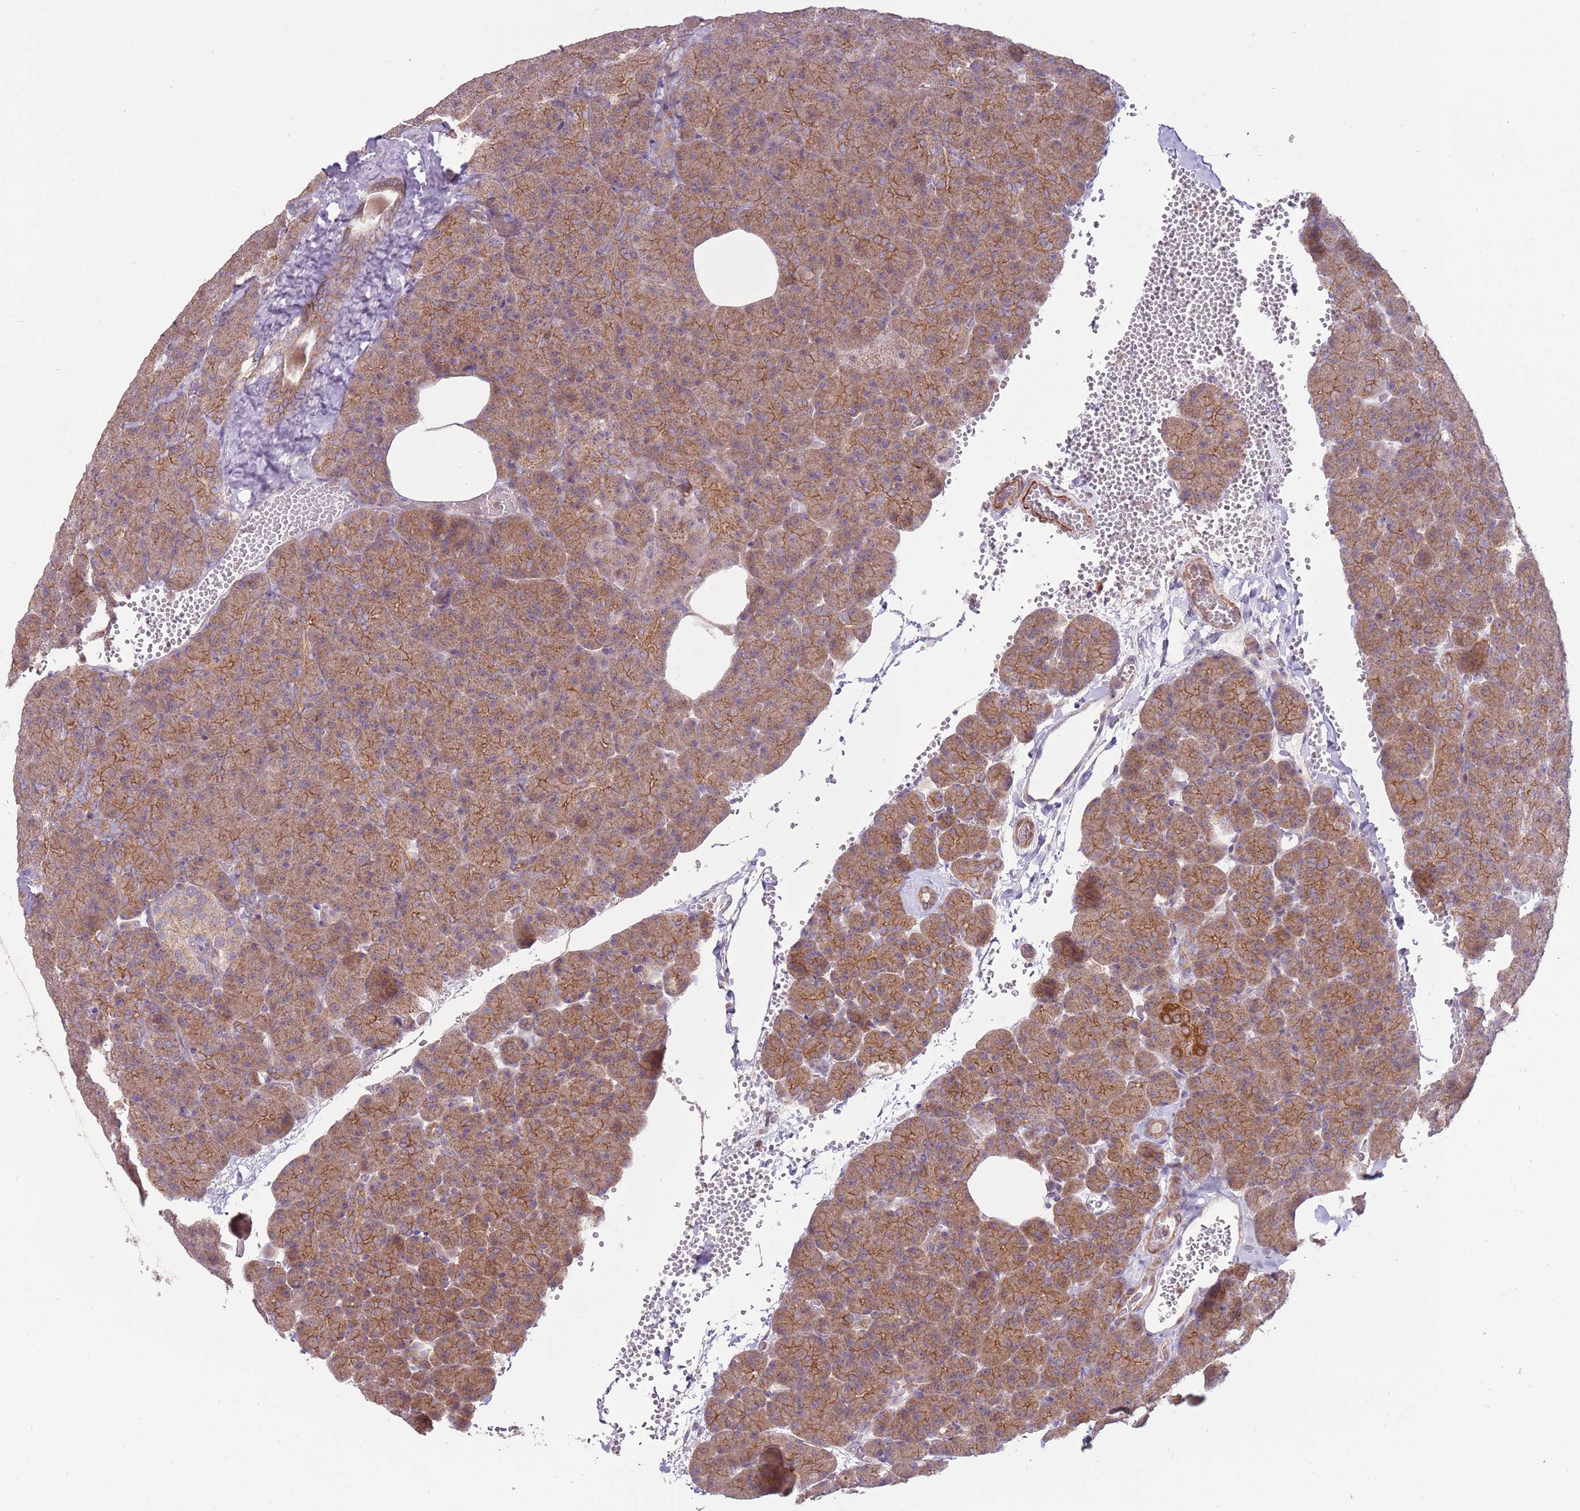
{"staining": {"intensity": "moderate", "quantity": ">75%", "location": "cytoplasmic/membranous"}, "tissue": "pancreas", "cell_type": "Exocrine glandular cells", "image_type": "normal", "snomed": [{"axis": "morphology", "description": "Normal tissue, NOS"}, {"axis": "morphology", "description": "Carcinoid, malignant, NOS"}, {"axis": "topography", "description": "Pancreas"}], "caption": "Brown immunohistochemical staining in normal human pancreas shows moderate cytoplasmic/membranous staining in about >75% of exocrine glandular cells. Using DAB (brown) and hematoxylin (blue) stains, captured at high magnification using brightfield microscopy.", "gene": "SPATA31D1", "patient": {"sex": "female", "age": 35}}